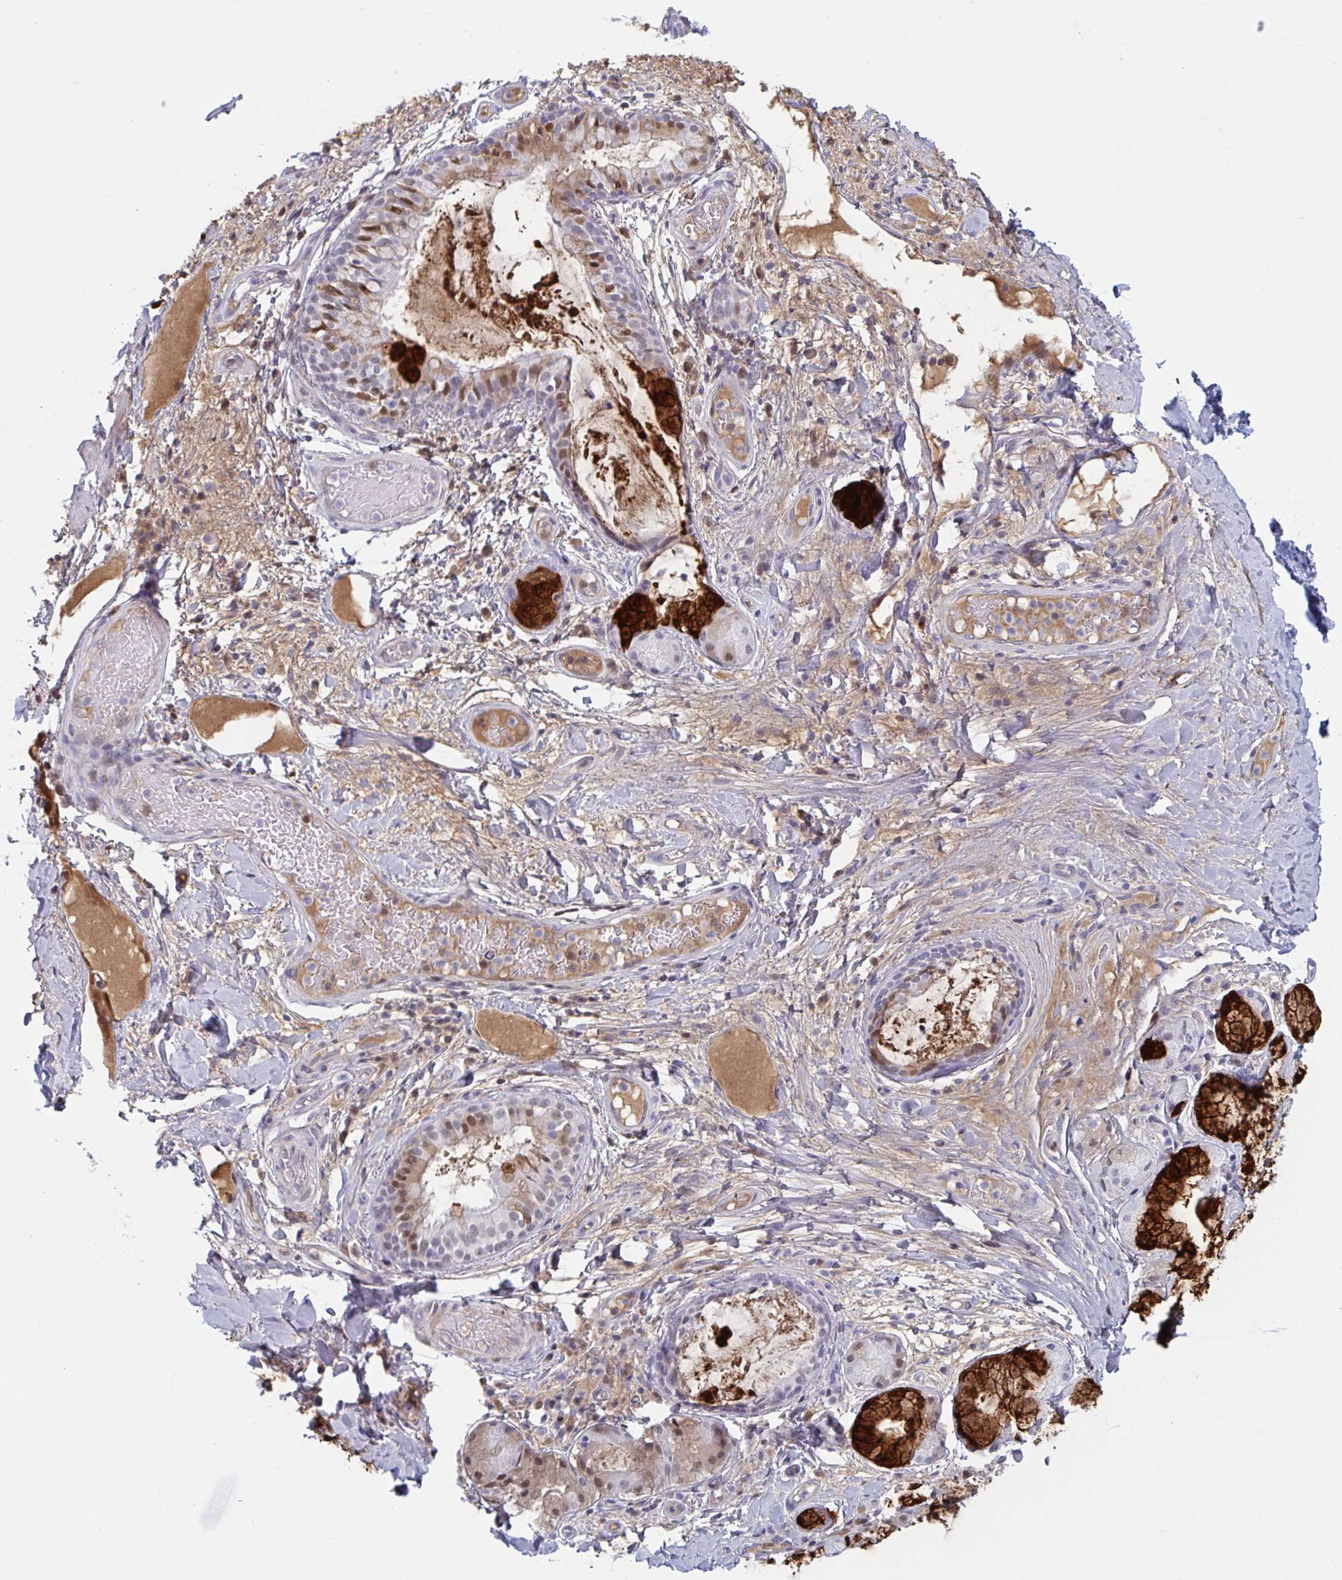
{"staining": {"intensity": "negative", "quantity": "none", "location": "none"}, "tissue": "adipose tissue", "cell_type": "Adipocytes", "image_type": "normal", "snomed": [{"axis": "morphology", "description": "Normal tissue, NOS"}, {"axis": "topography", "description": "Cartilage tissue"}, {"axis": "topography", "description": "Bronchus"}], "caption": "The immunohistochemistry histopathology image has no significant positivity in adipocytes of adipose tissue. (Immunohistochemistry (ihc), brightfield microscopy, high magnification).", "gene": "MSMB", "patient": {"sex": "male", "age": 64}}